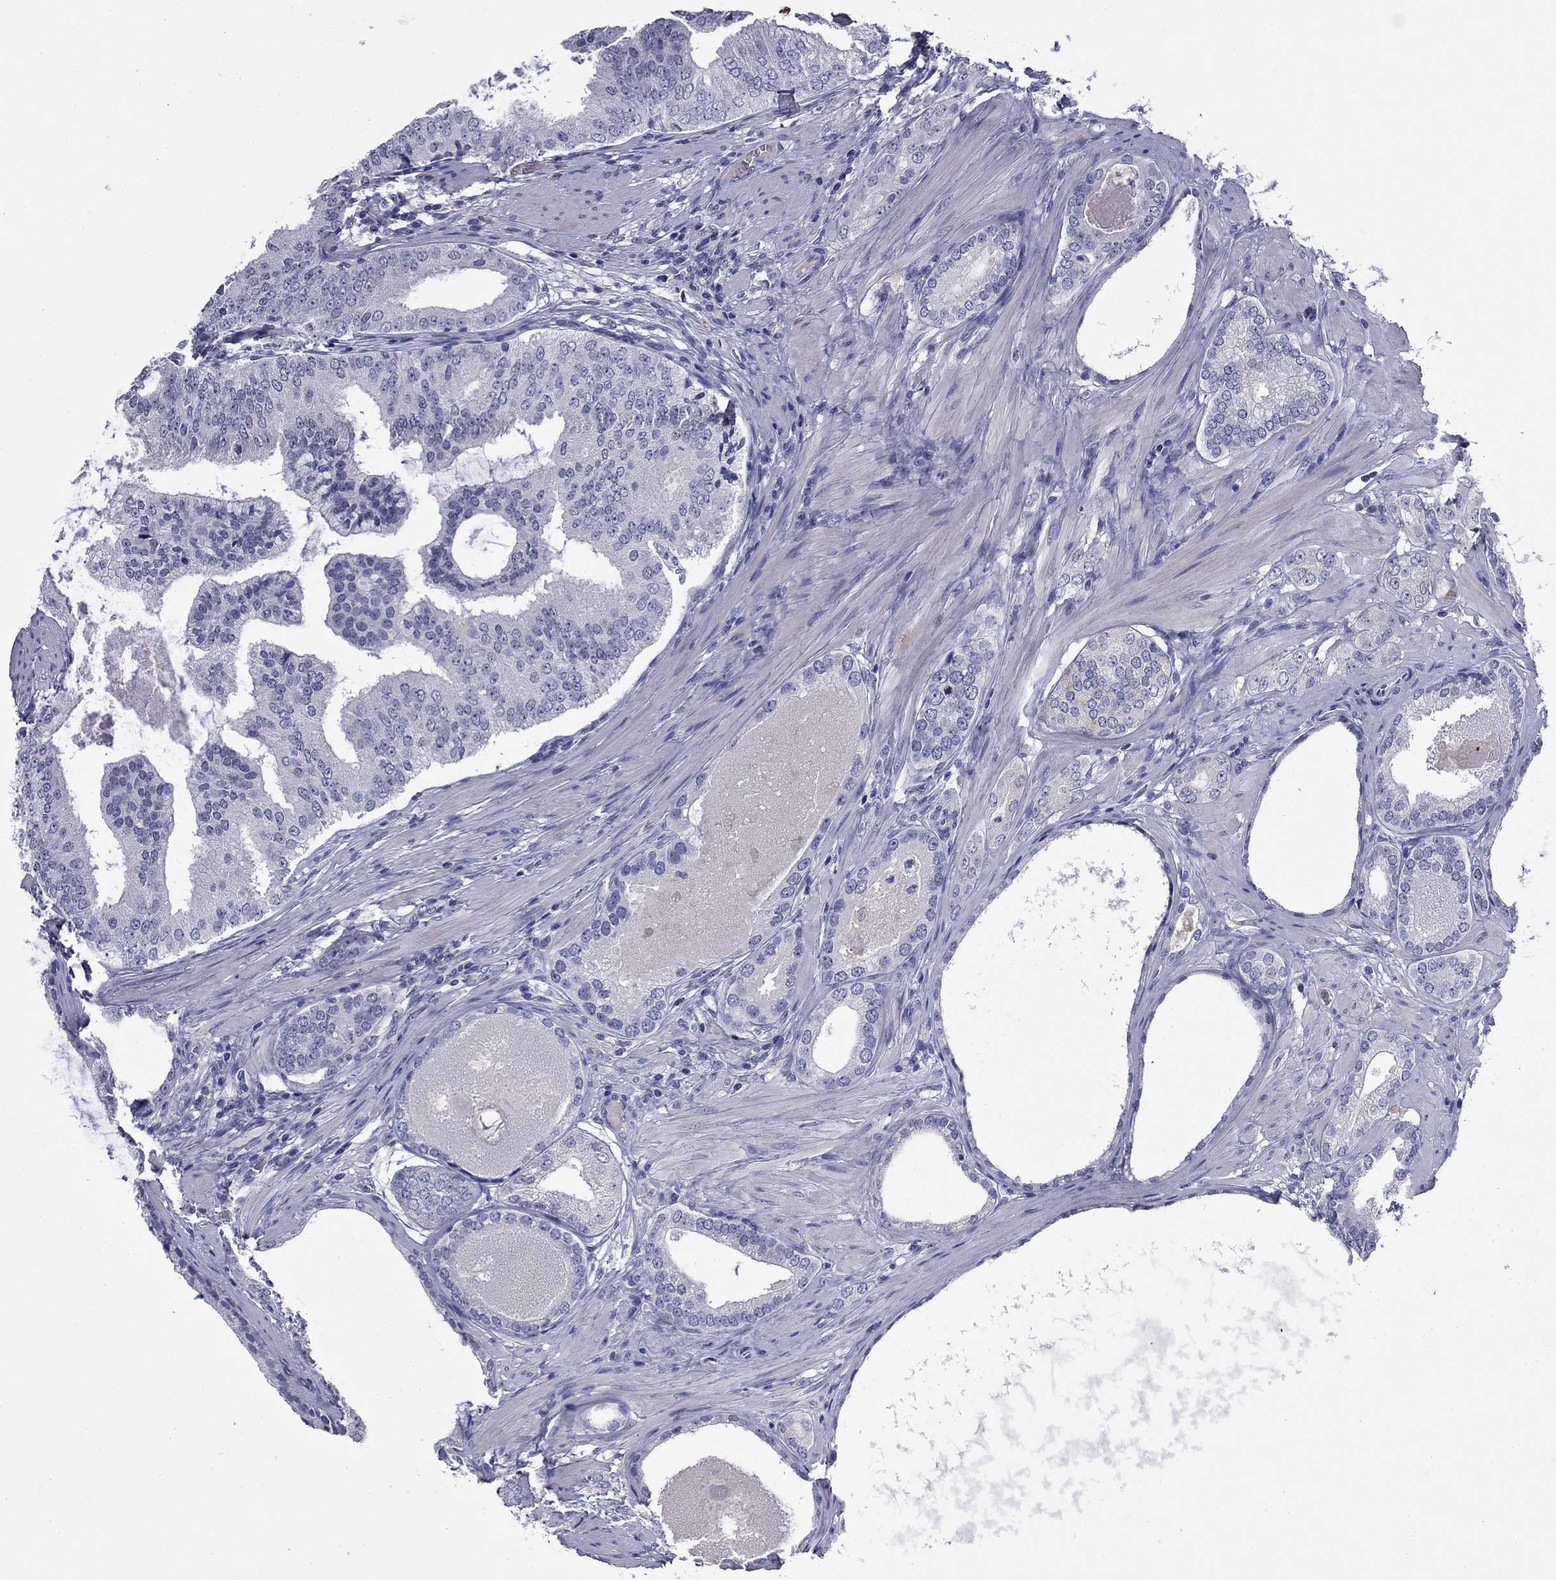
{"staining": {"intensity": "negative", "quantity": "none", "location": "none"}, "tissue": "prostate cancer", "cell_type": "Tumor cells", "image_type": "cancer", "snomed": [{"axis": "morphology", "description": "Adenocarcinoma, High grade"}, {"axis": "topography", "description": "Prostate and seminal vesicle, NOS"}], "caption": "Photomicrograph shows no protein staining in tumor cells of prostate adenocarcinoma (high-grade) tissue.", "gene": "CFAP119", "patient": {"sex": "male", "age": 62}}